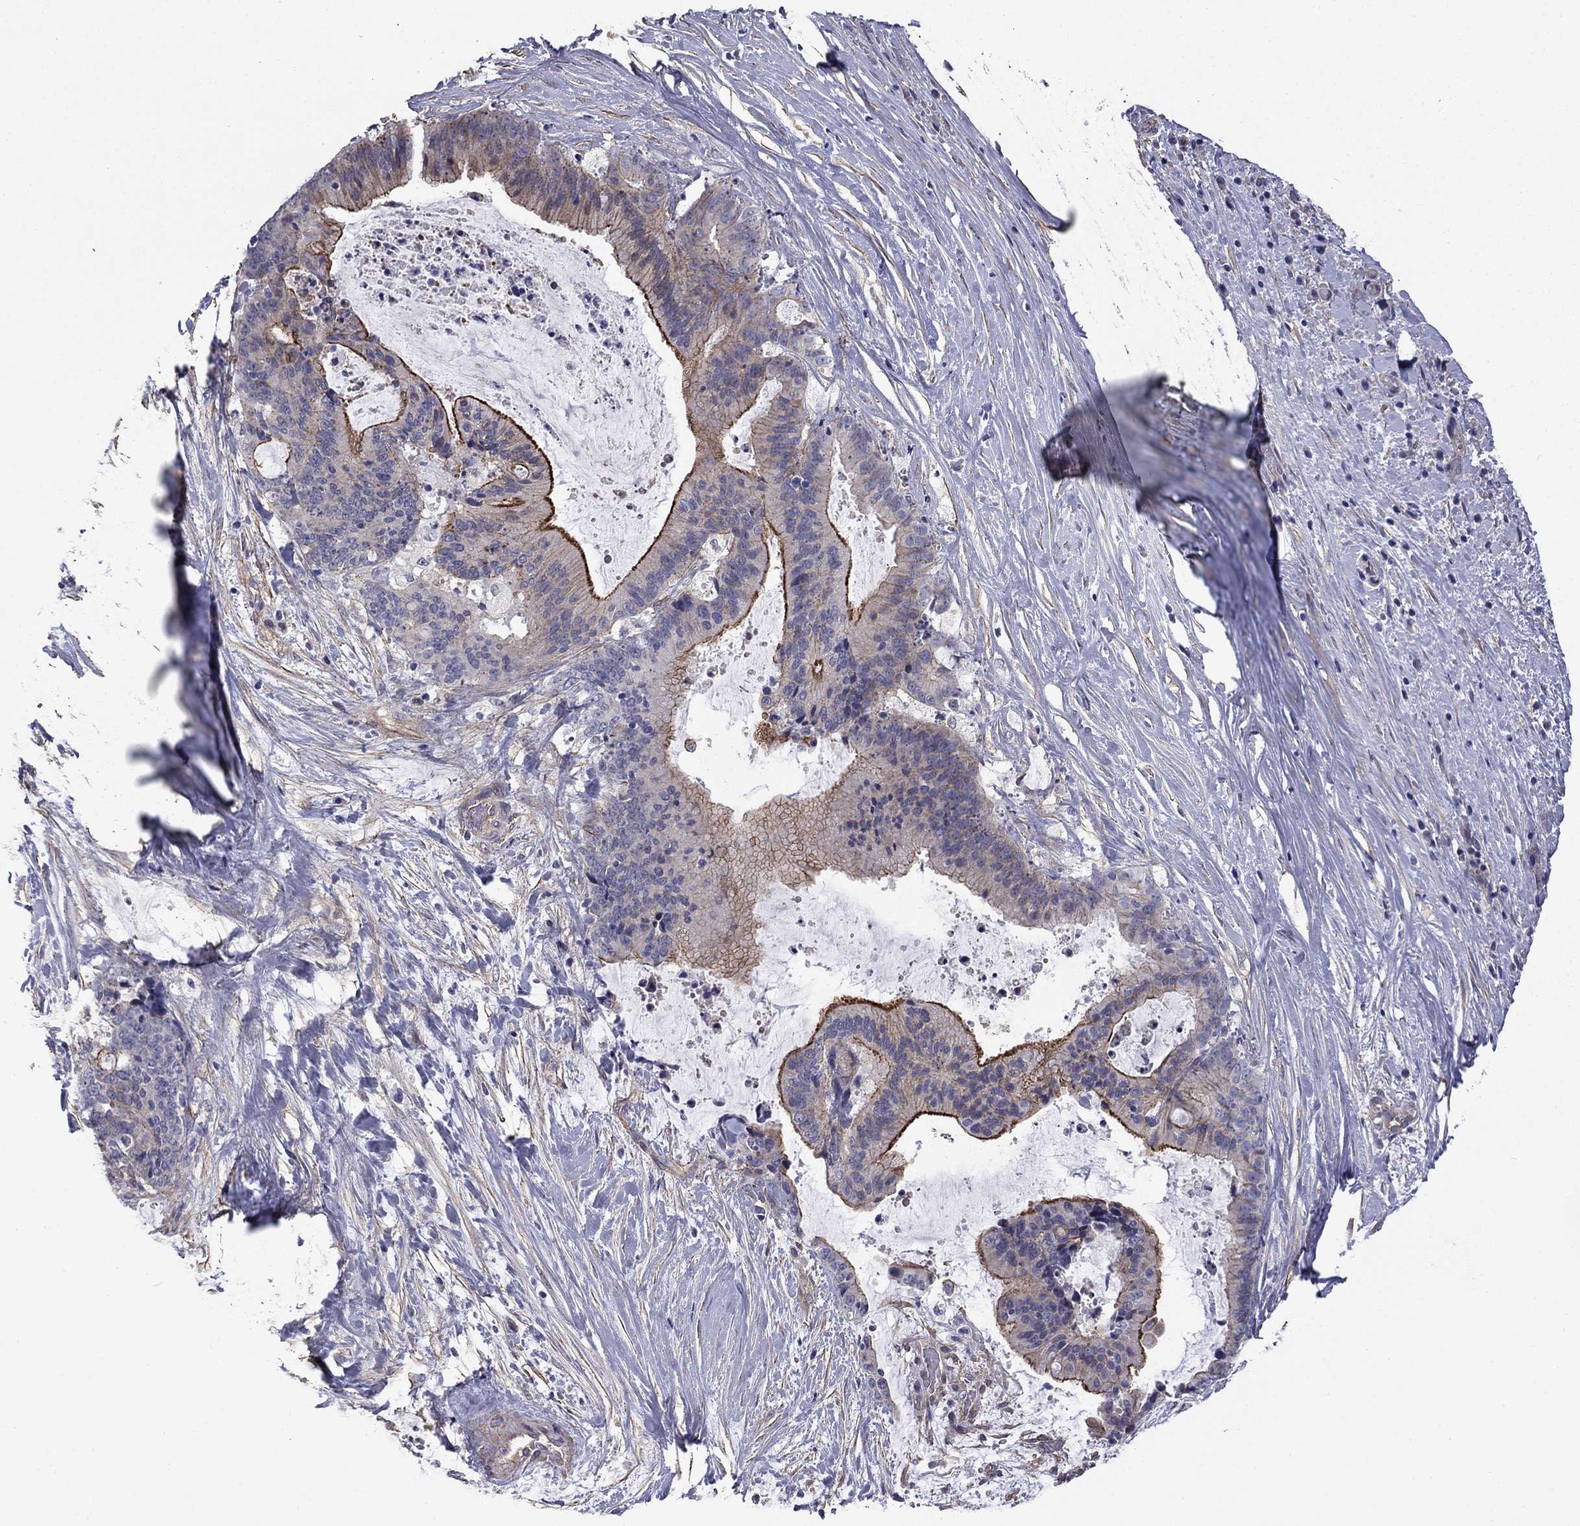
{"staining": {"intensity": "strong", "quantity": "25%-75%", "location": "cytoplasmic/membranous"}, "tissue": "liver cancer", "cell_type": "Tumor cells", "image_type": "cancer", "snomed": [{"axis": "morphology", "description": "Cholangiocarcinoma"}, {"axis": "topography", "description": "Liver"}], "caption": "Immunohistochemistry (IHC) histopathology image of human liver cancer stained for a protein (brown), which shows high levels of strong cytoplasmic/membranous positivity in about 25%-75% of tumor cells.", "gene": "TCHH", "patient": {"sex": "female", "age": 73}}